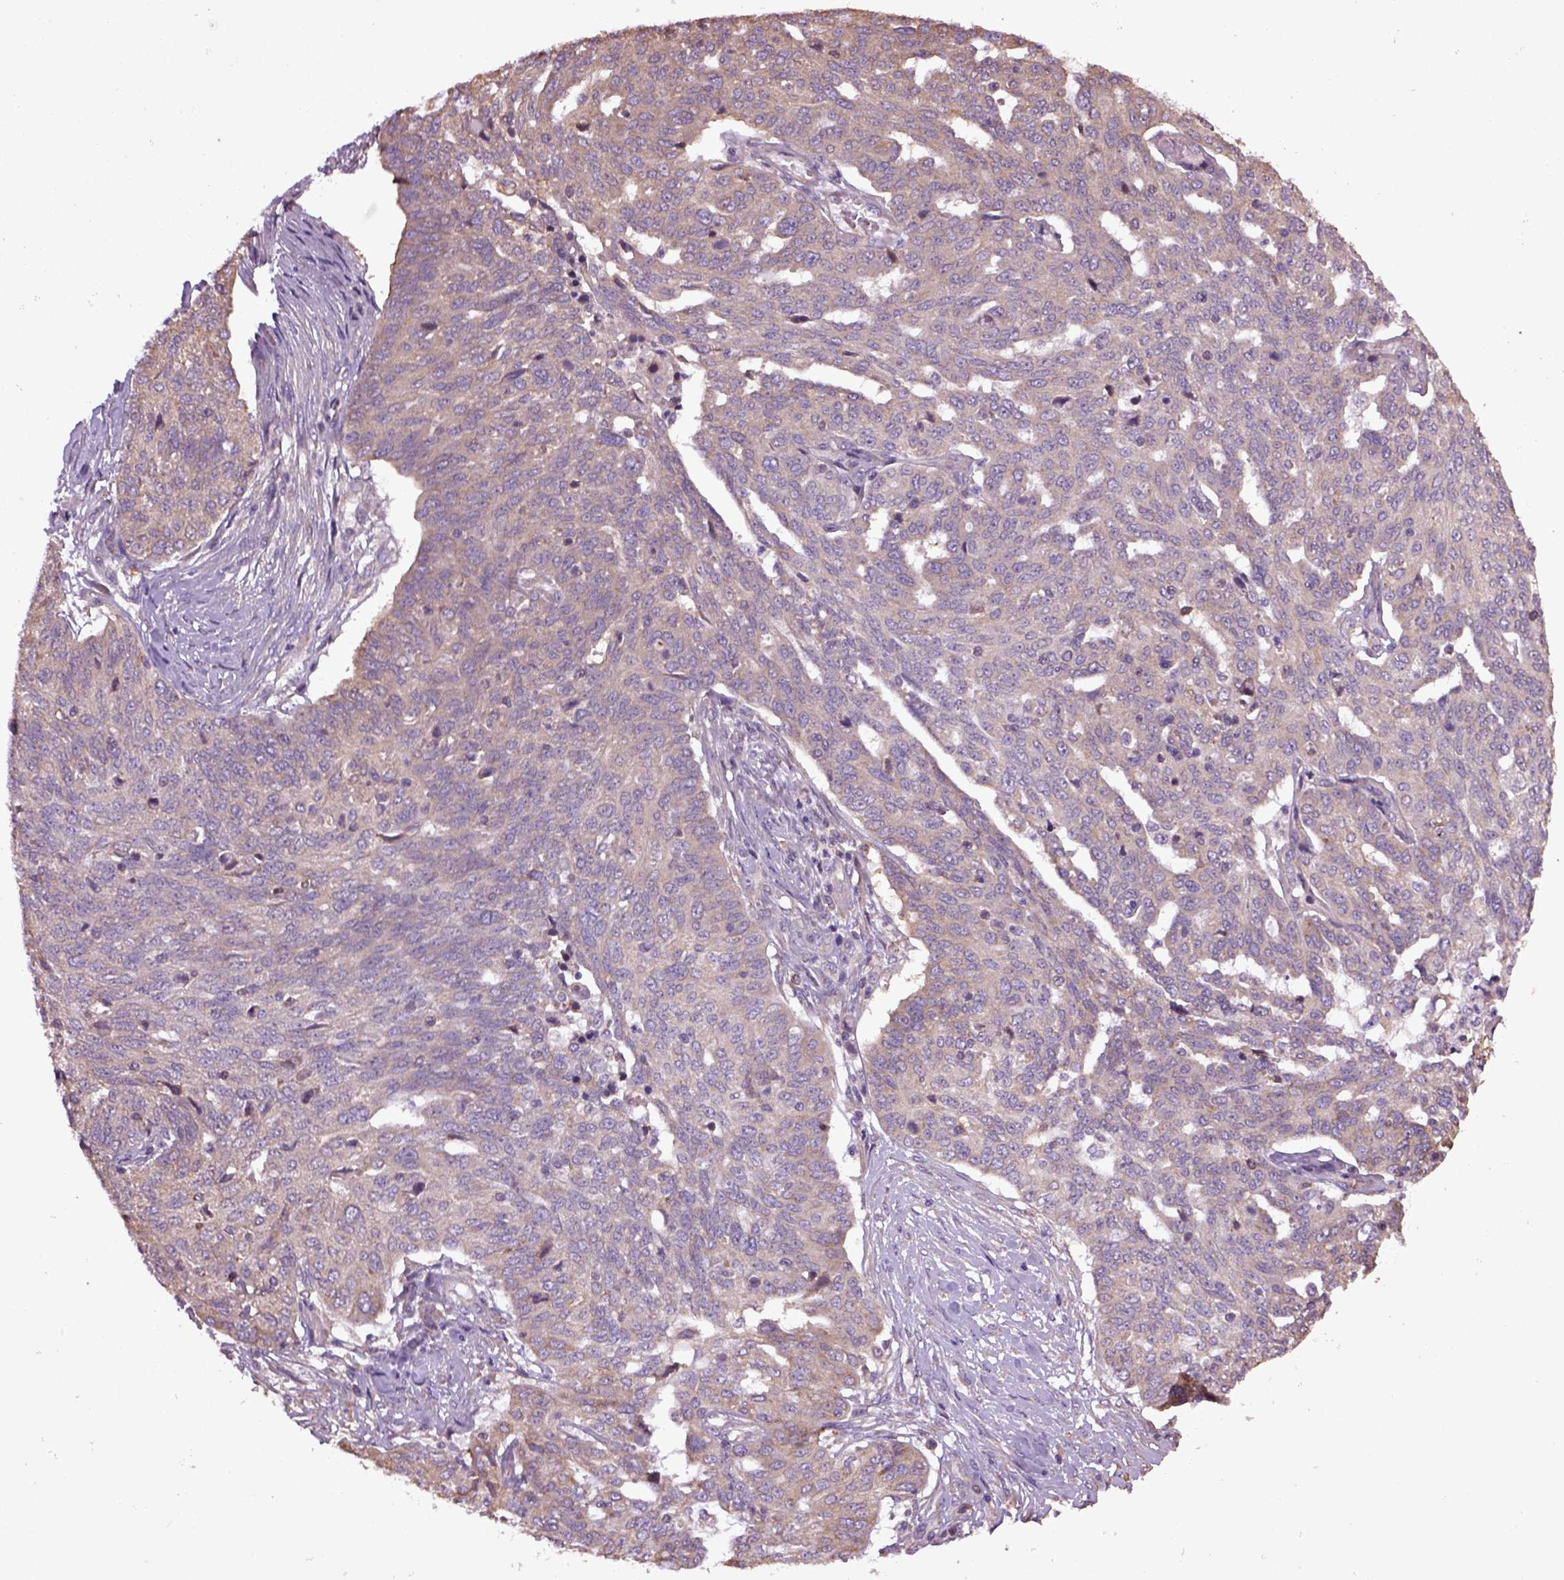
{"staining": {"intensity": "negative", "quantity": "none", "location": "none"}, "tissue": "ovarian cancer", "cell_type": "Tumor cells", "image_type": "cancer", "snomed": [{"axis": "morphology", "description": "Cystadenocarcinoma, serous, NOS"}, {"axis": "topography", "description": "Ovary"}], "caption": "Micrograph shows no significant protein positivity in tumor cells of serous cystadenocarcinoma (ovarian).", "gene": "TPRG1", "patient": {"sex": "female", "age": 67}}